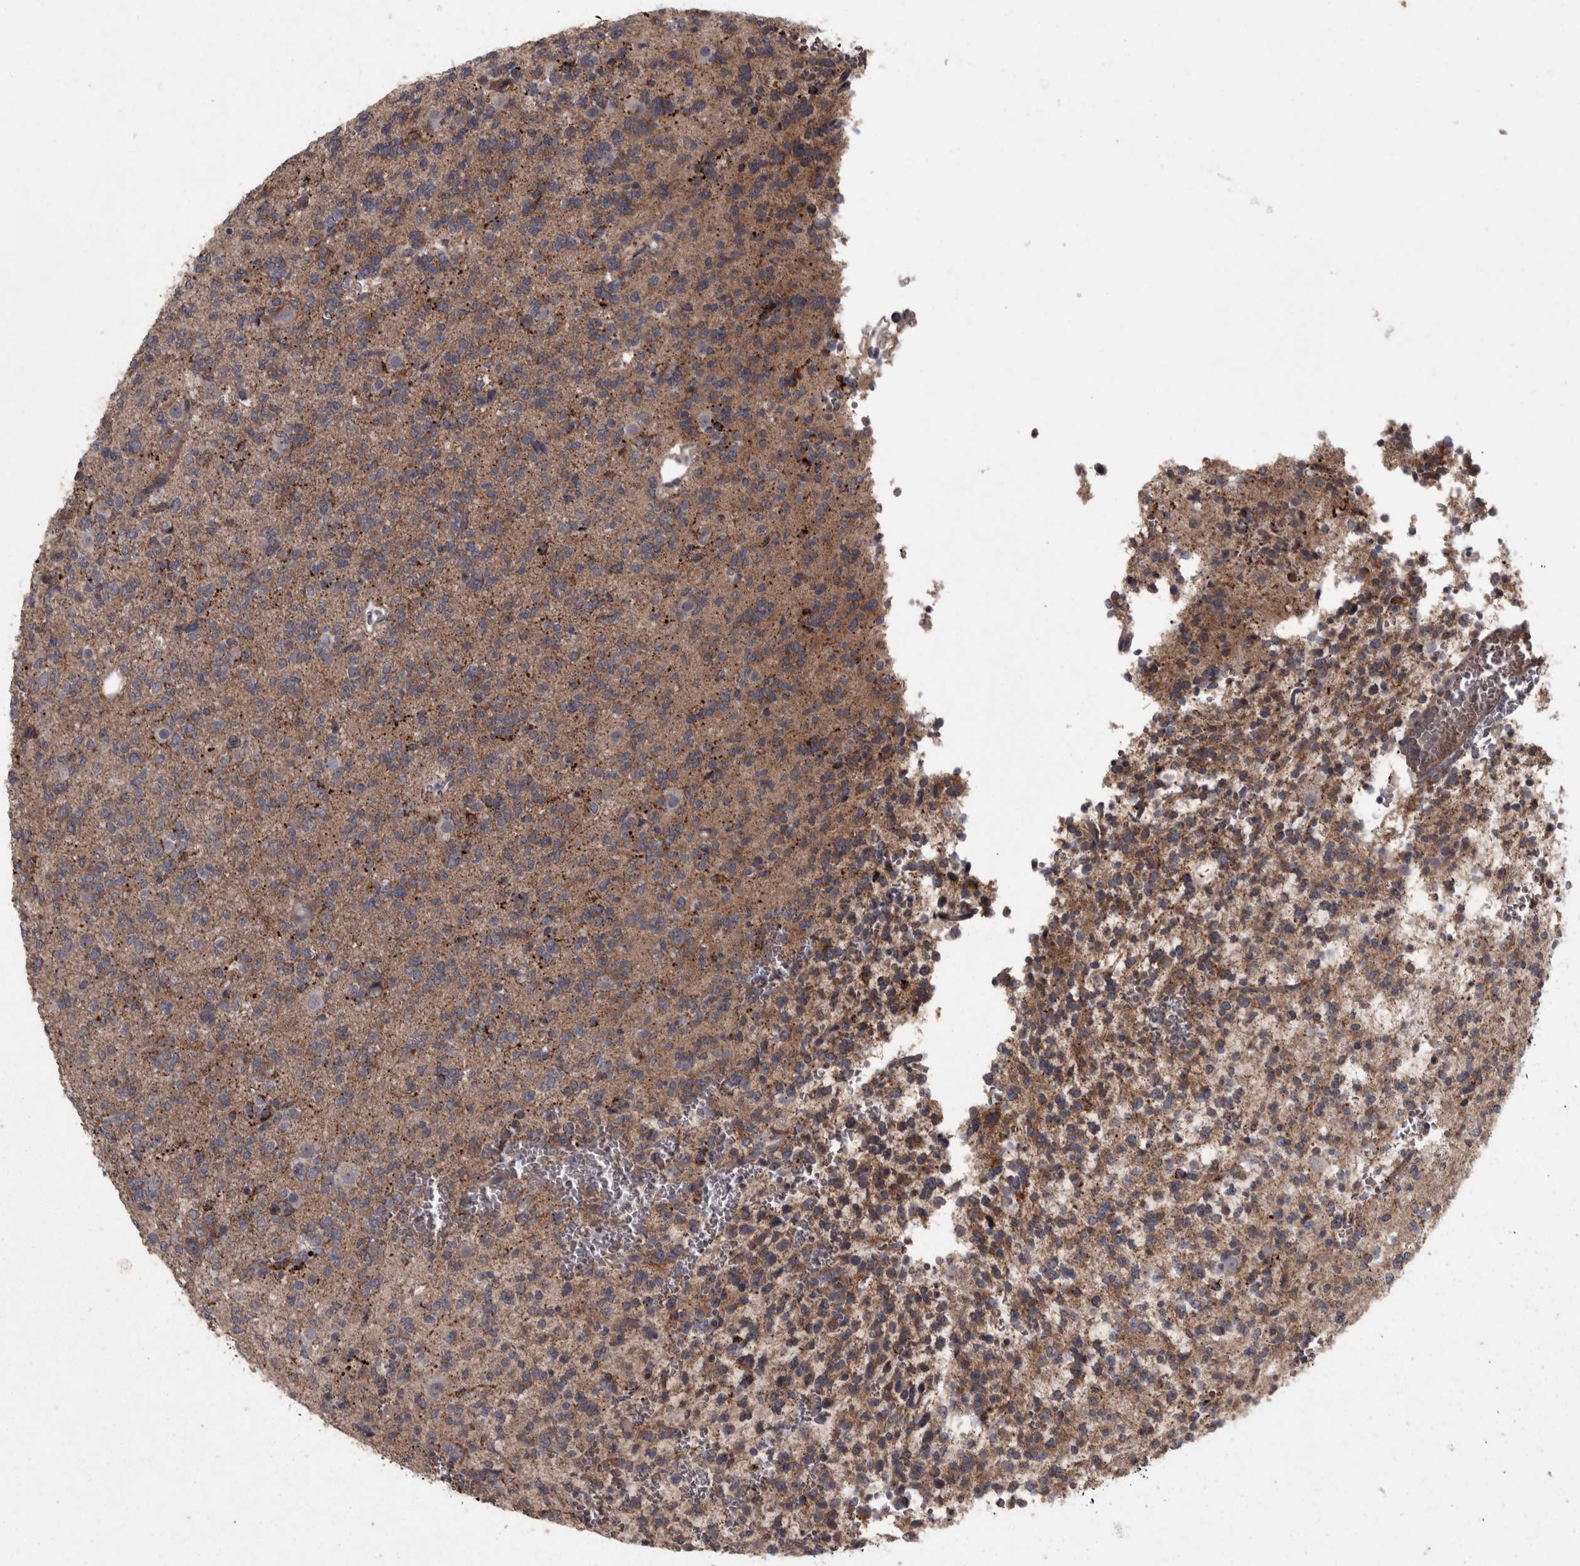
{"staining": {"intensity": "weak", "quantity": "25%-75%", "location": "cytoplasmic/membranous"}, "tissue": "glioma", "cell_type": "Tumor cells", "image_type": "cancer", "snomed": [{"axis": "morphology", "description": "Glioma, malignant, Low grade"}, {"axis": "topography", "description": "Brain"}], "caption": "This is an image of immunohistochemistry (IHC) staining of low-grade glioma (malignant), which shows weak expression in the cytoplasmic/membranous of tumor cells.", "gene": "PCDH17", "patient": {"sex": "male", "age": 38}}